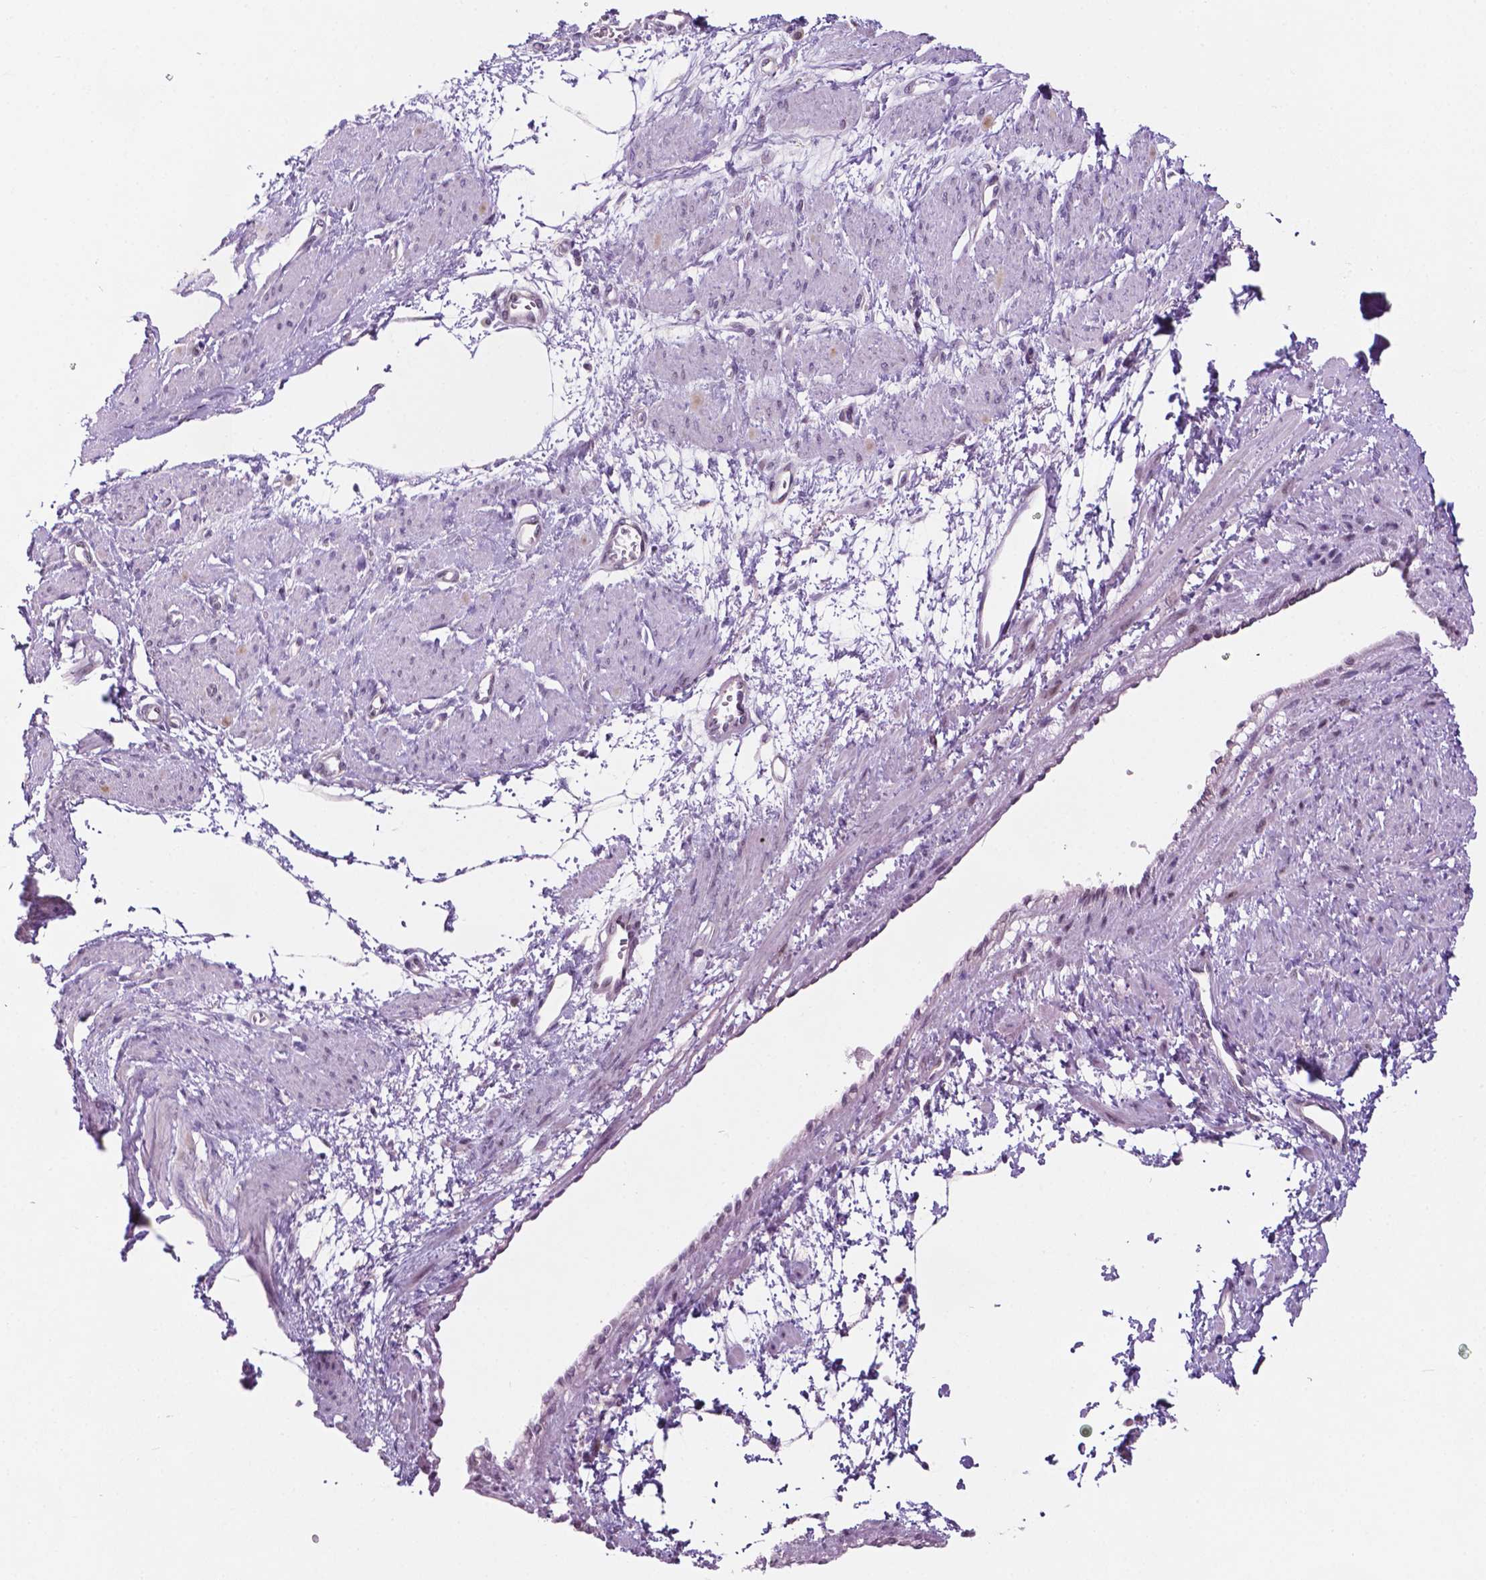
{"staining": {"intensity": "moderate", "quantity": "25%-75%", "location": "nuclear"}, "tissue": "smooth muscle", "cell_type": "Smooth muscle cells", "image_type": "normal", "snomed": [{"axis": "morphology", "description": "Normal tissue, NOS"}, {"axis": "topography", "description": "Smooth muscle"}, {"axis": "topography", "description": "Uterus"}], "caption": "Immunohistochemical staining of unremarkable human smooth muscle displays medium levels of moderate nuclear positivity in about 25%-75% of smooth muscle cells. Ihc stains the protein of interest in brown and the nuclei are stained blue.", "gene": "FAM50B", "patient": {"sex": "female", "age": 39}}